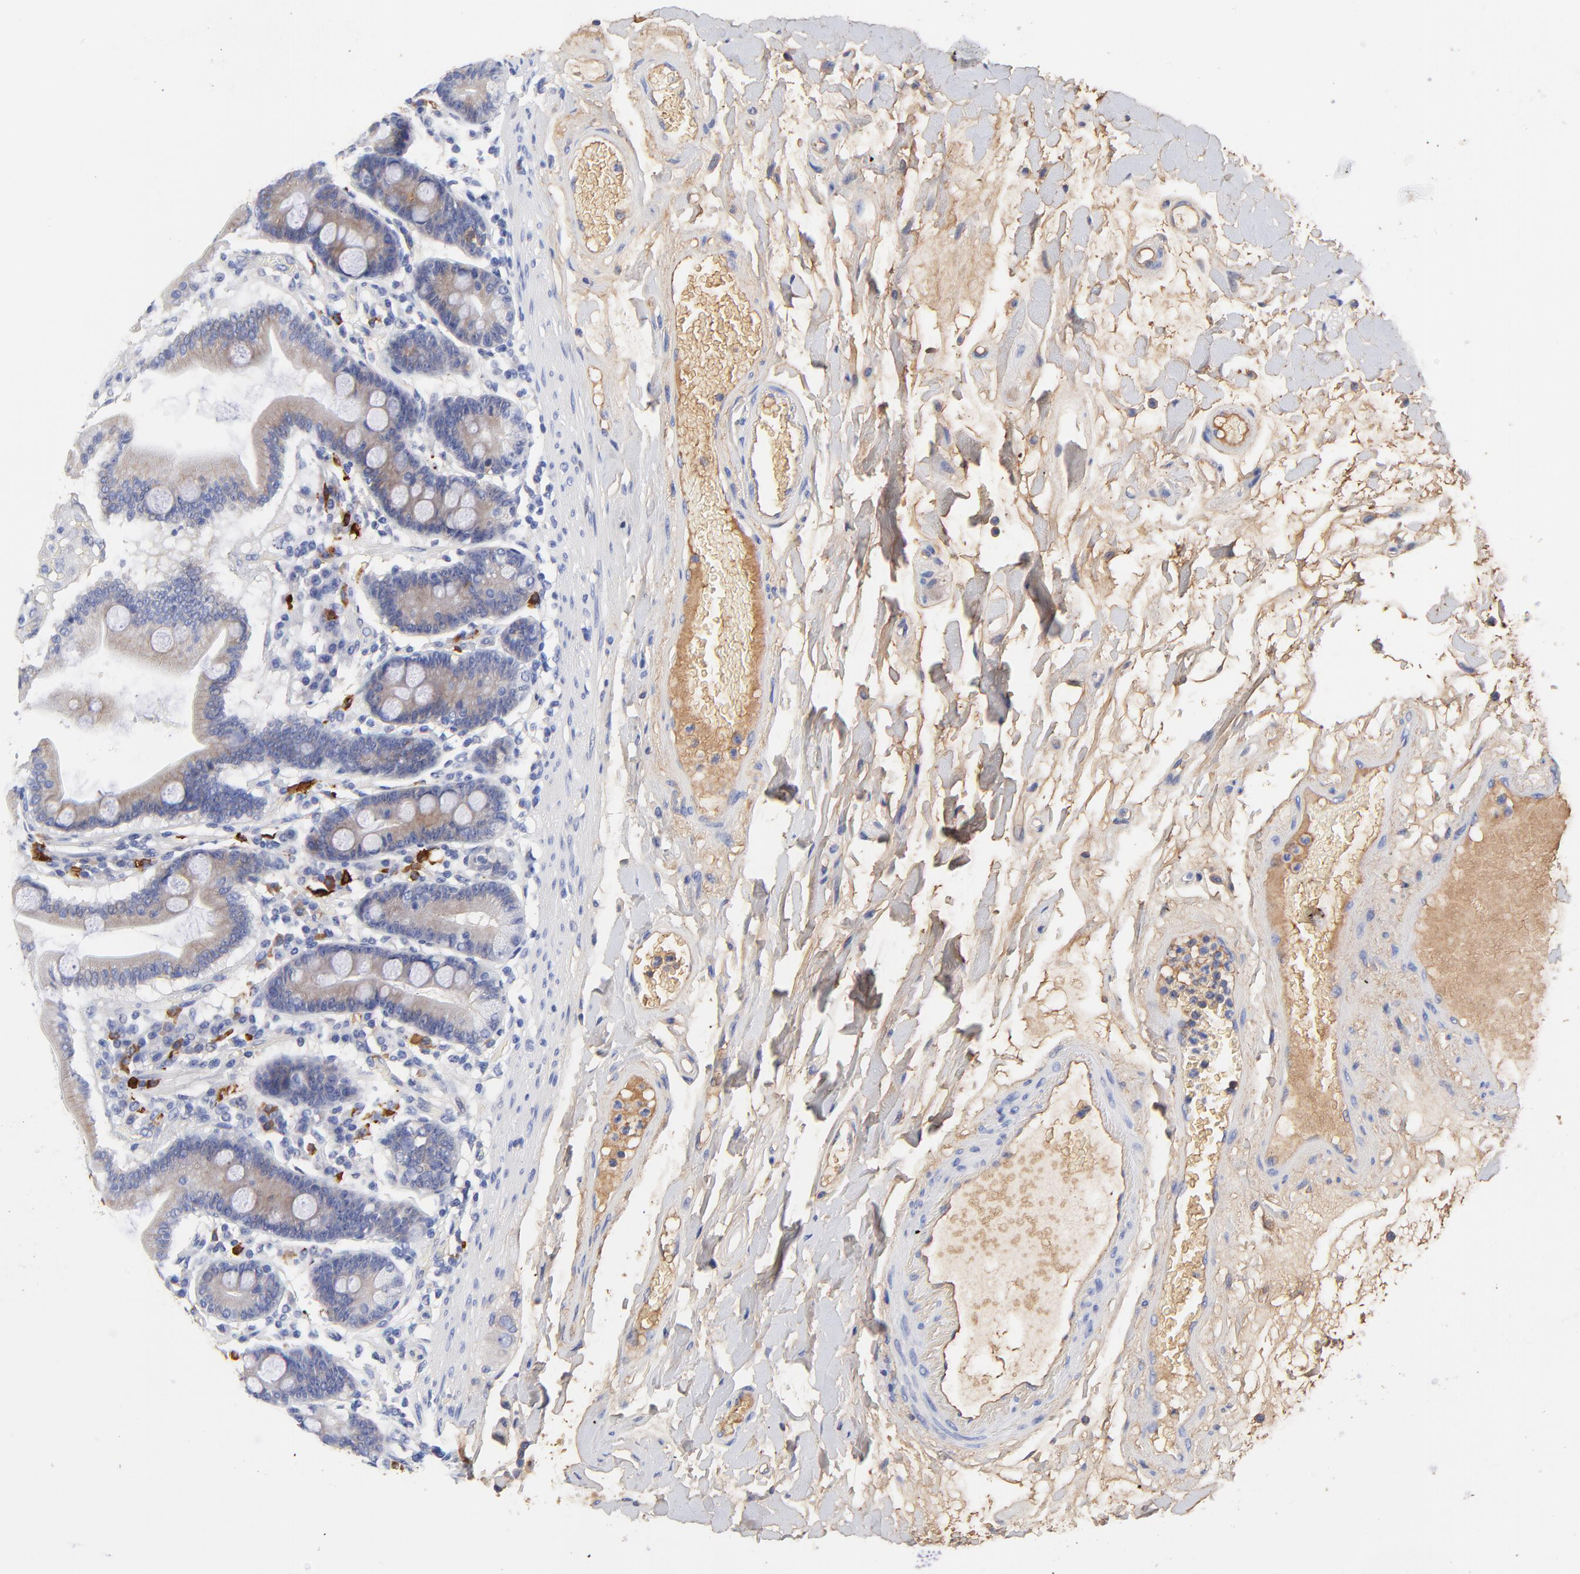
{"staining": {"intensity": "weak", "quantity": "25%-75%", "location": "cytoplasmic/membranous"}, "tissue": "duodenum", "cell_type": "Glandular cells", "image_type": "normal", "snomed": [{"axis": "morphology", "description": "Normal tissue, NOS"}, {"axis": "topography", "description": "Duodenum"}], "caption": "Immunohistochemistry (IHC) staining of benign duodenum, which shows low levels of weak cytoplasmic/membranous staining in about 25%-75% of glandular cells indicating weak cytoplasmic/membranous protein staining. The staining was performed using DAB (brown) for protein detection and nuclei were counterstained in hematoxylin (blue).", "gene": "IGLV3", "patient": {"sex": "female", "age": 64}}